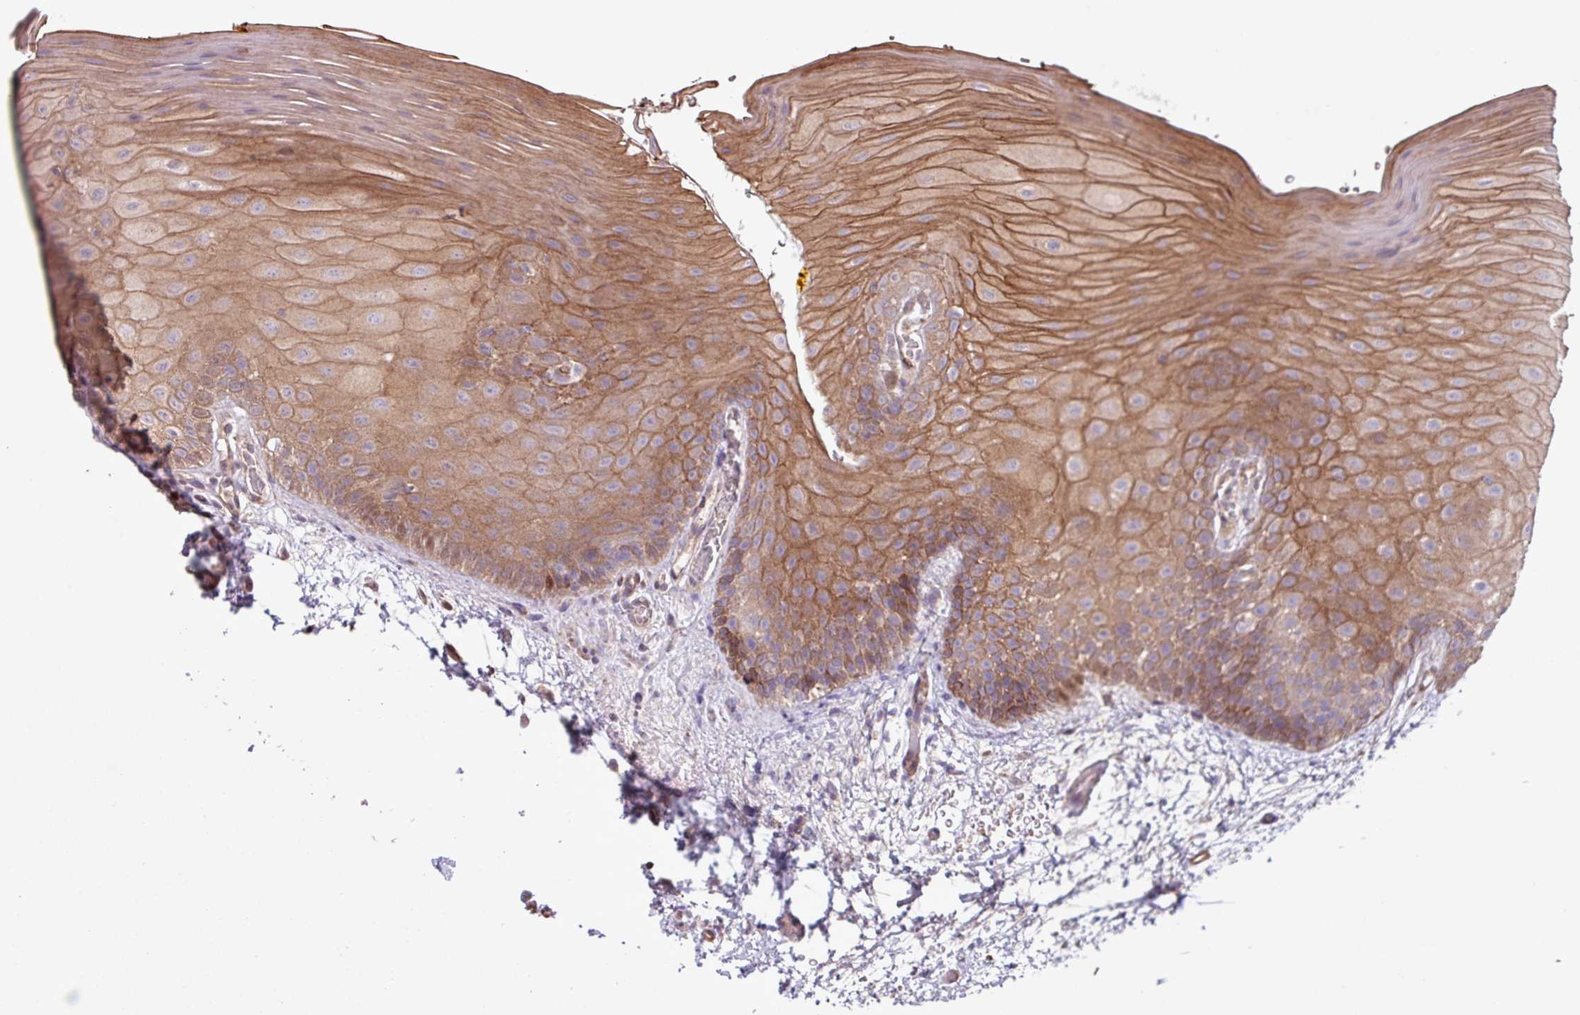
{"staining": {"intensity": "moderate", "quantity": ">75%", "location": "cytoplasmic/membranous"}, "tissue": "oral mucosa", "cell_type": "Squamous epithelial cells", "image_type": "normal", "snomed": [{"axis": "morphology", "description": "Normal tissue, NOS"}, {"axis": "morphology", "description": "Squamous cell carcinoma, NOS"}, {"axis": "topography", "description": "Oral tissue"}, {"axis": "topography", "description": "Tounge, NOS"}, {"axis": "topography", "description": "Head-Neck"}], "caption": "Immunohistochemistry (IHC) of benign human oral mucosa demonstrates medium levels of moderate cytoplasmic/membranous staining in about >75% of squamous epithelial cells. Nuclei are stained in blue.", "gene": "PDPR", "patient": {"sex": "male", "age": 76}}